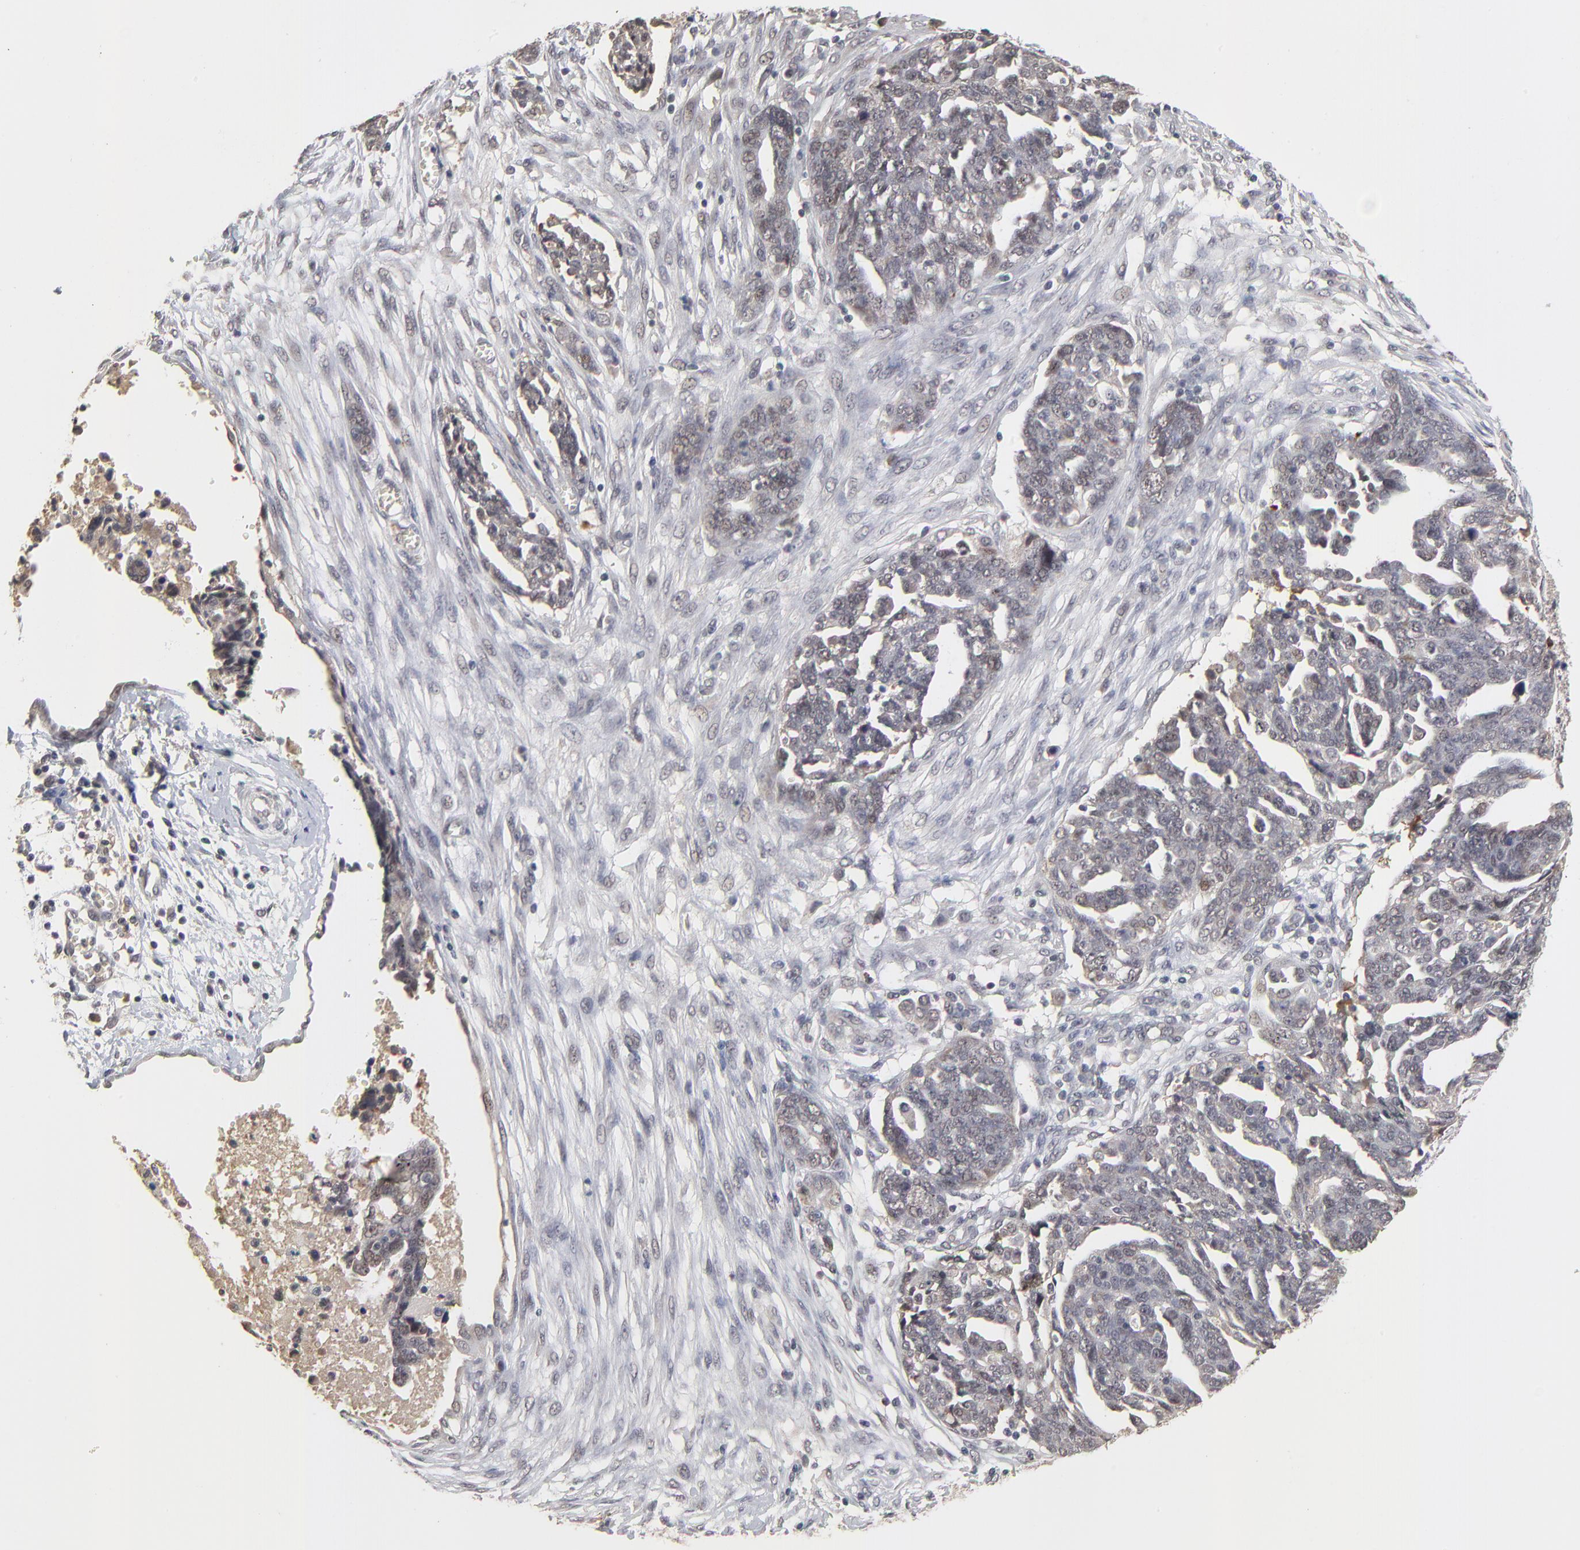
{"staining": {"intensity": "weak", "quantity": "<25%", "location": "cytoplasmic/membranous"}, "tissue": "ovarian cancer", "cell_type": "Tumor cells", "image_type": "cancer", "snomed": [{"axis": "morphology", "description": "Normal tissue, NOS"}, {"axis": "morphology", "description": "Cystadenocarcinoma, serous, NOS"}, {"axis": "topography", "description": "Fallopian tube"}, {"axis": "topography", "description": "Ovary"}], "caption": "High magnification brightfield microscopy of serous cystadenocarcinoma (ovarian) stained with DAB (3,3'-diaminobenzidine) (brown) and counterstained with hematoxylin (blue): tumor cells show no significant staining.", "gene": "WSB1", "patient": {"sex": "female", "age": 56}}